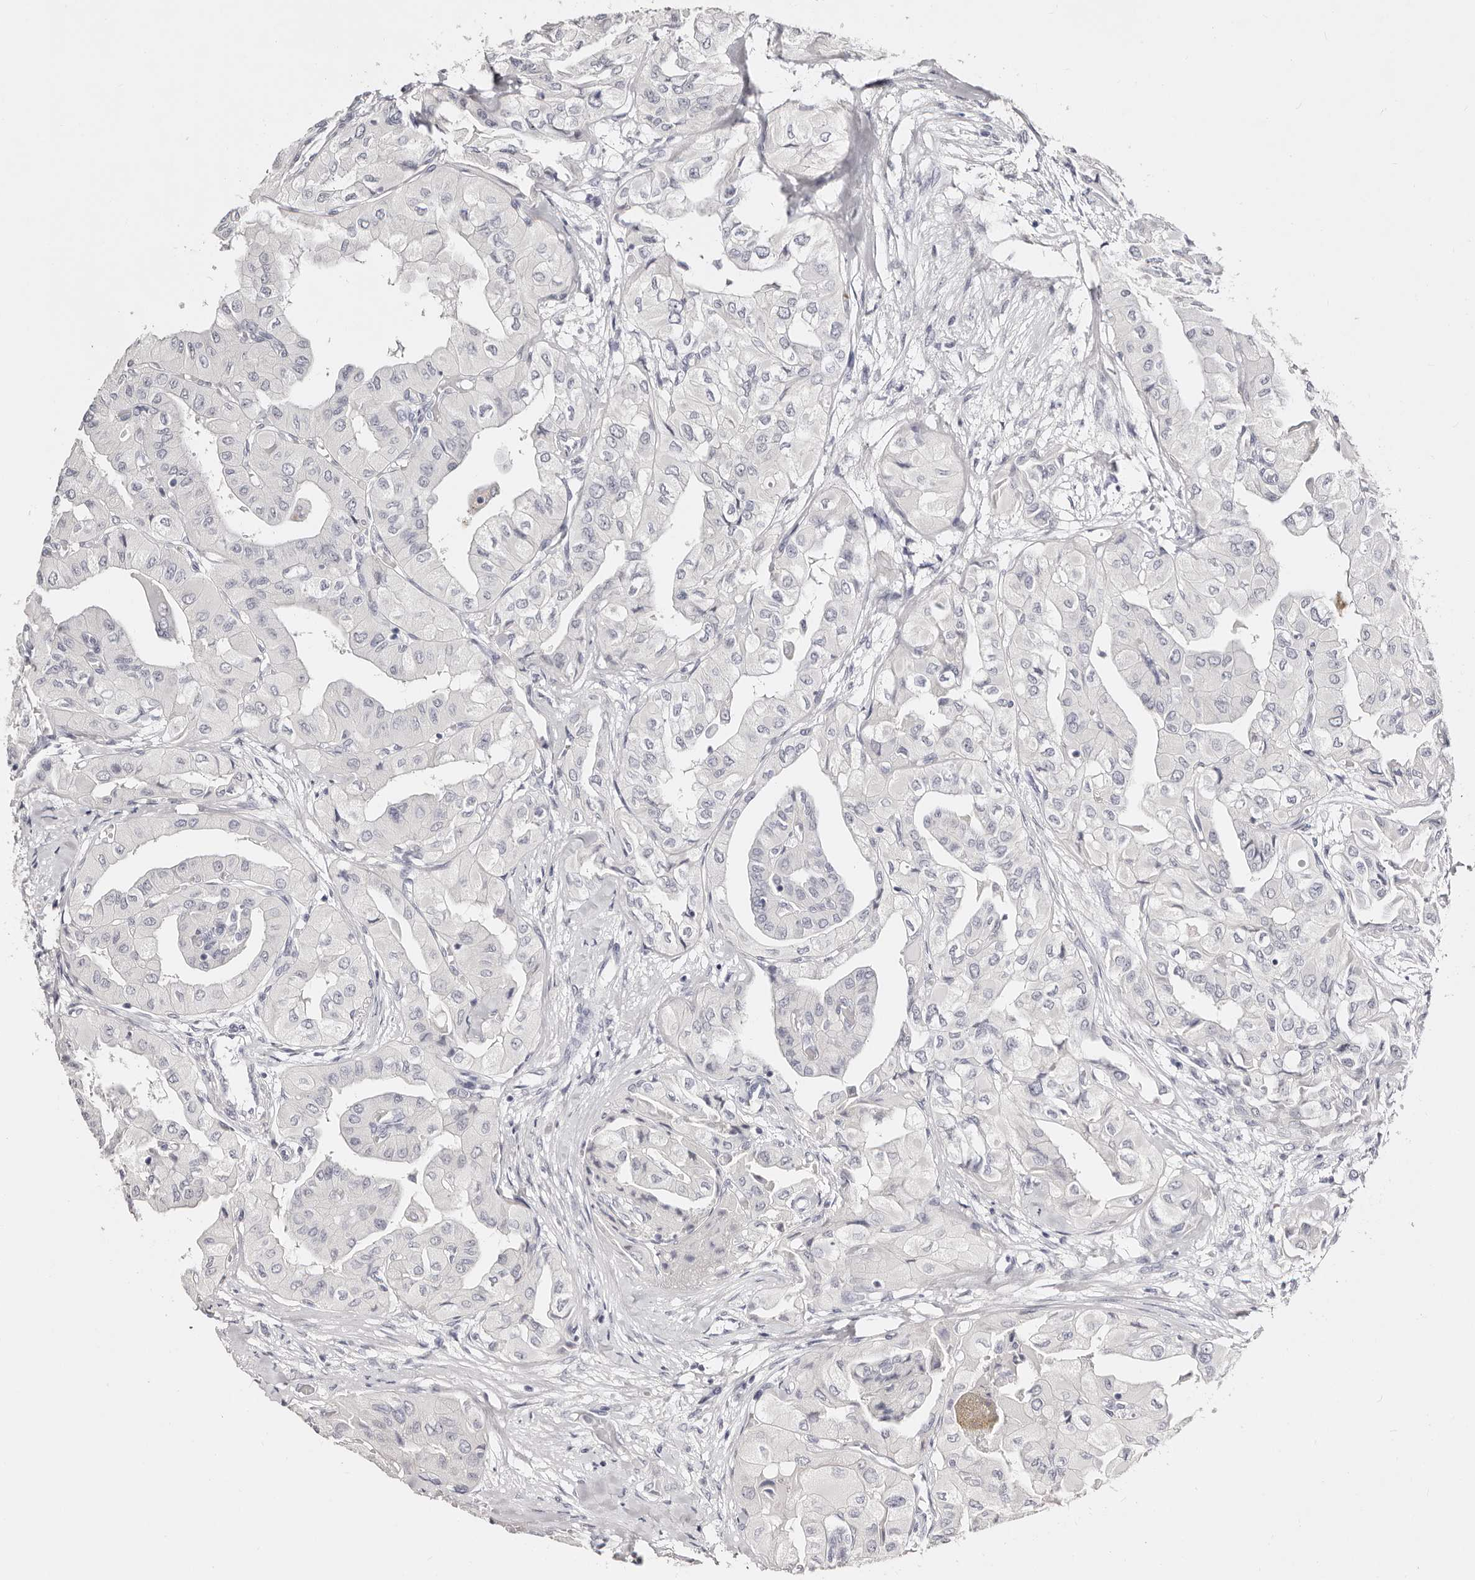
{"staining": {"intensity": "negative", "quantity": "none", "location": "none"}, "tissue": "thyroid cancer", "cell_type": "Tumor cells", "image_type": "cancer", "snomed": [{"axis": "morphology", "description": "Papillary adenocarcinoma, NOS"}, {"axis": "topography", "description": "Thyroid gland"}], "caption": "Immunohistochemistry histopathology image of neoplastic tissue: thyroid cancer stained with DAB (3,3'-diaminobenzidine) shows no significant protein staining in tumor cells.", "gene": "AKNAD1", "patient": {"sex": "female", "age": 59}}